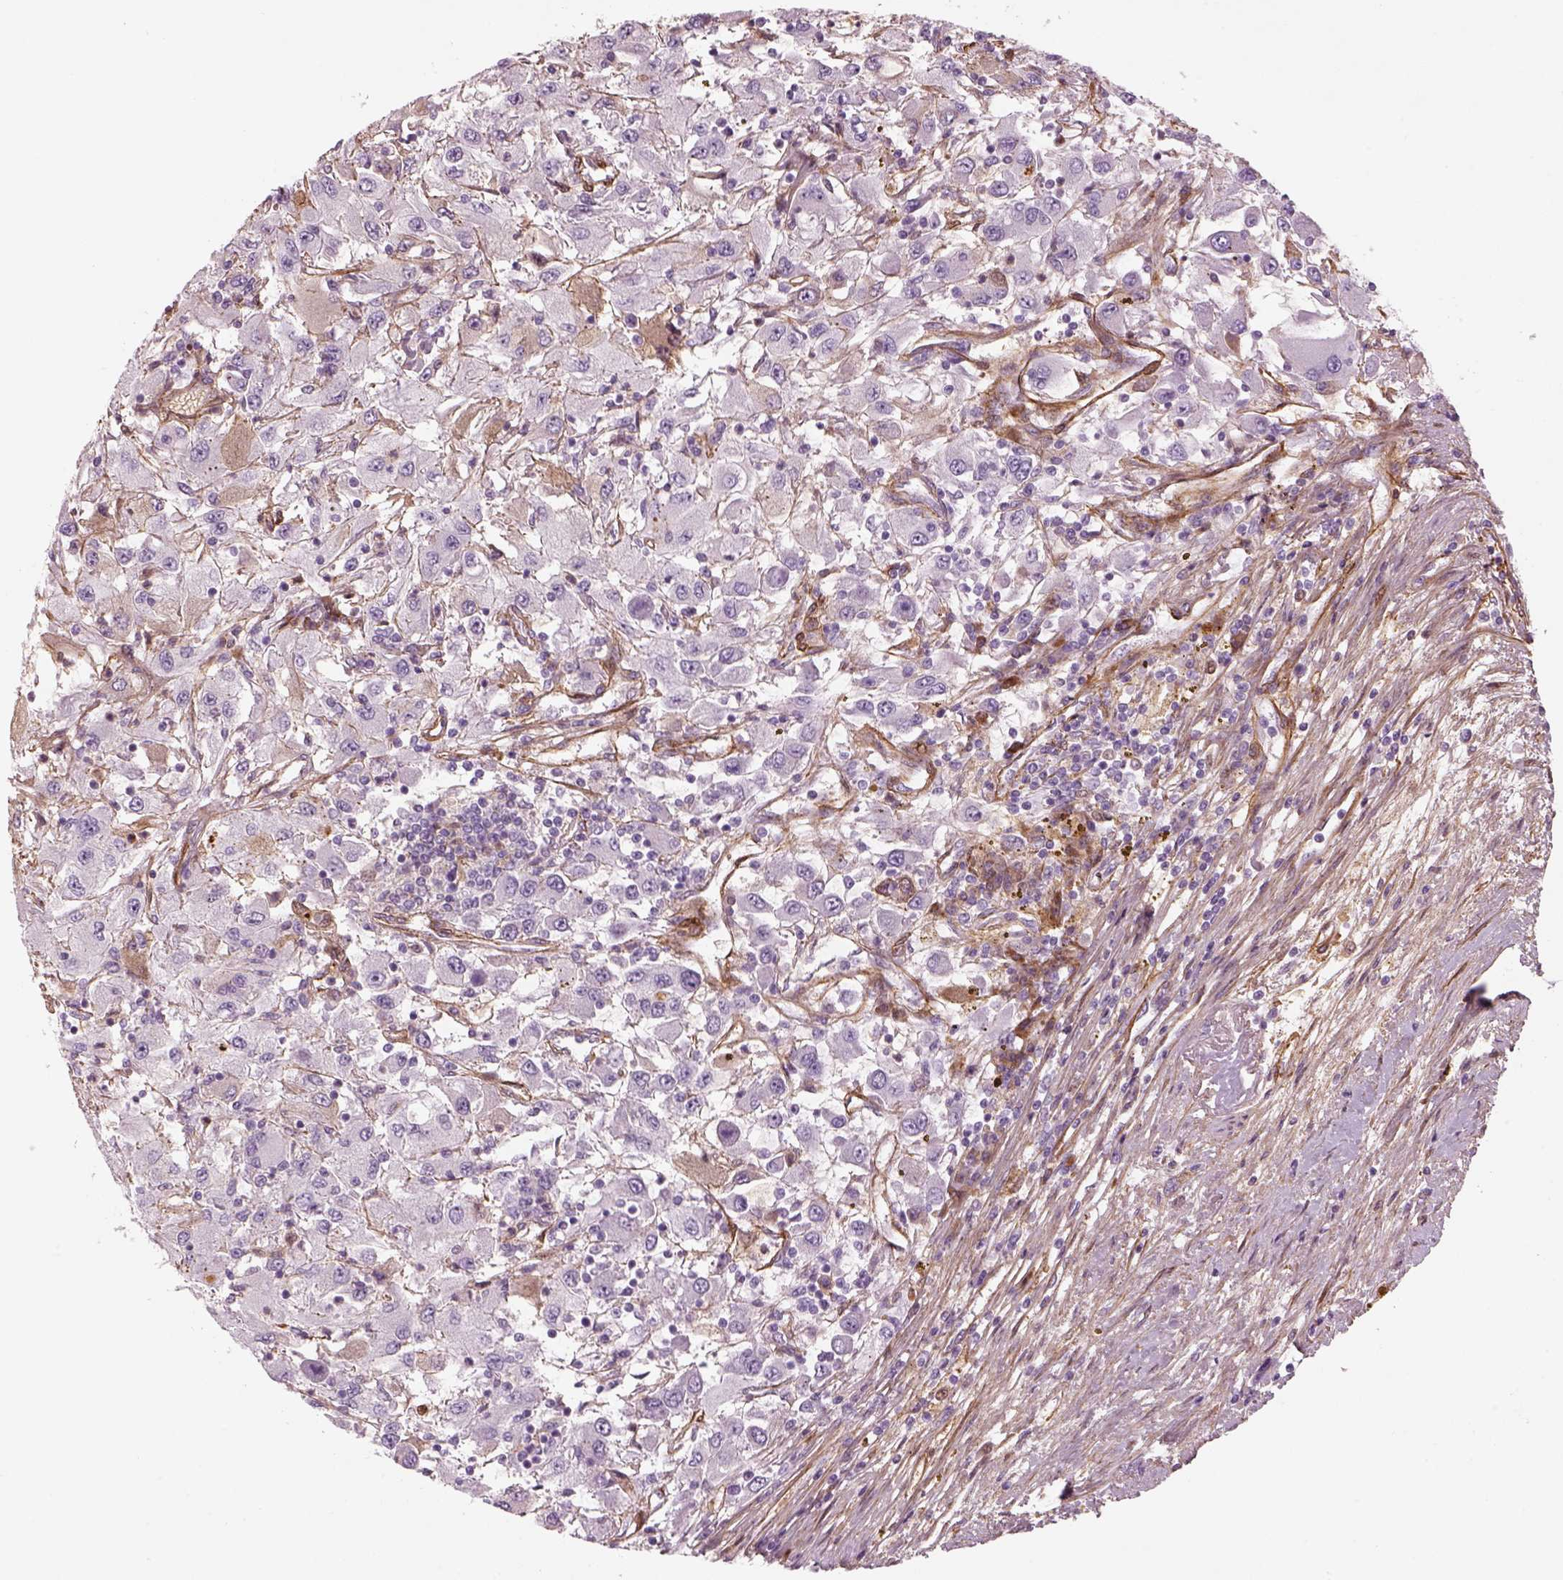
{"staining": {"intensity": "negative", "quantity": "none", "location": "none"}, "tissue": "renal cancer", "cell_type": "Tumor cells", "image_type": "cancer", "snomed": [{"axis": "morphology", "description": "Adenocarcinoma, NOS"}, {"axis": "topography", "description": "Kidney"}], "caption": "An image of renal adenocarcinoma stained for a protein reveals no brown staining in tumor cells.", "gene": "PABPC1L2B", "patient": {"sex": "female", "age": 67}}